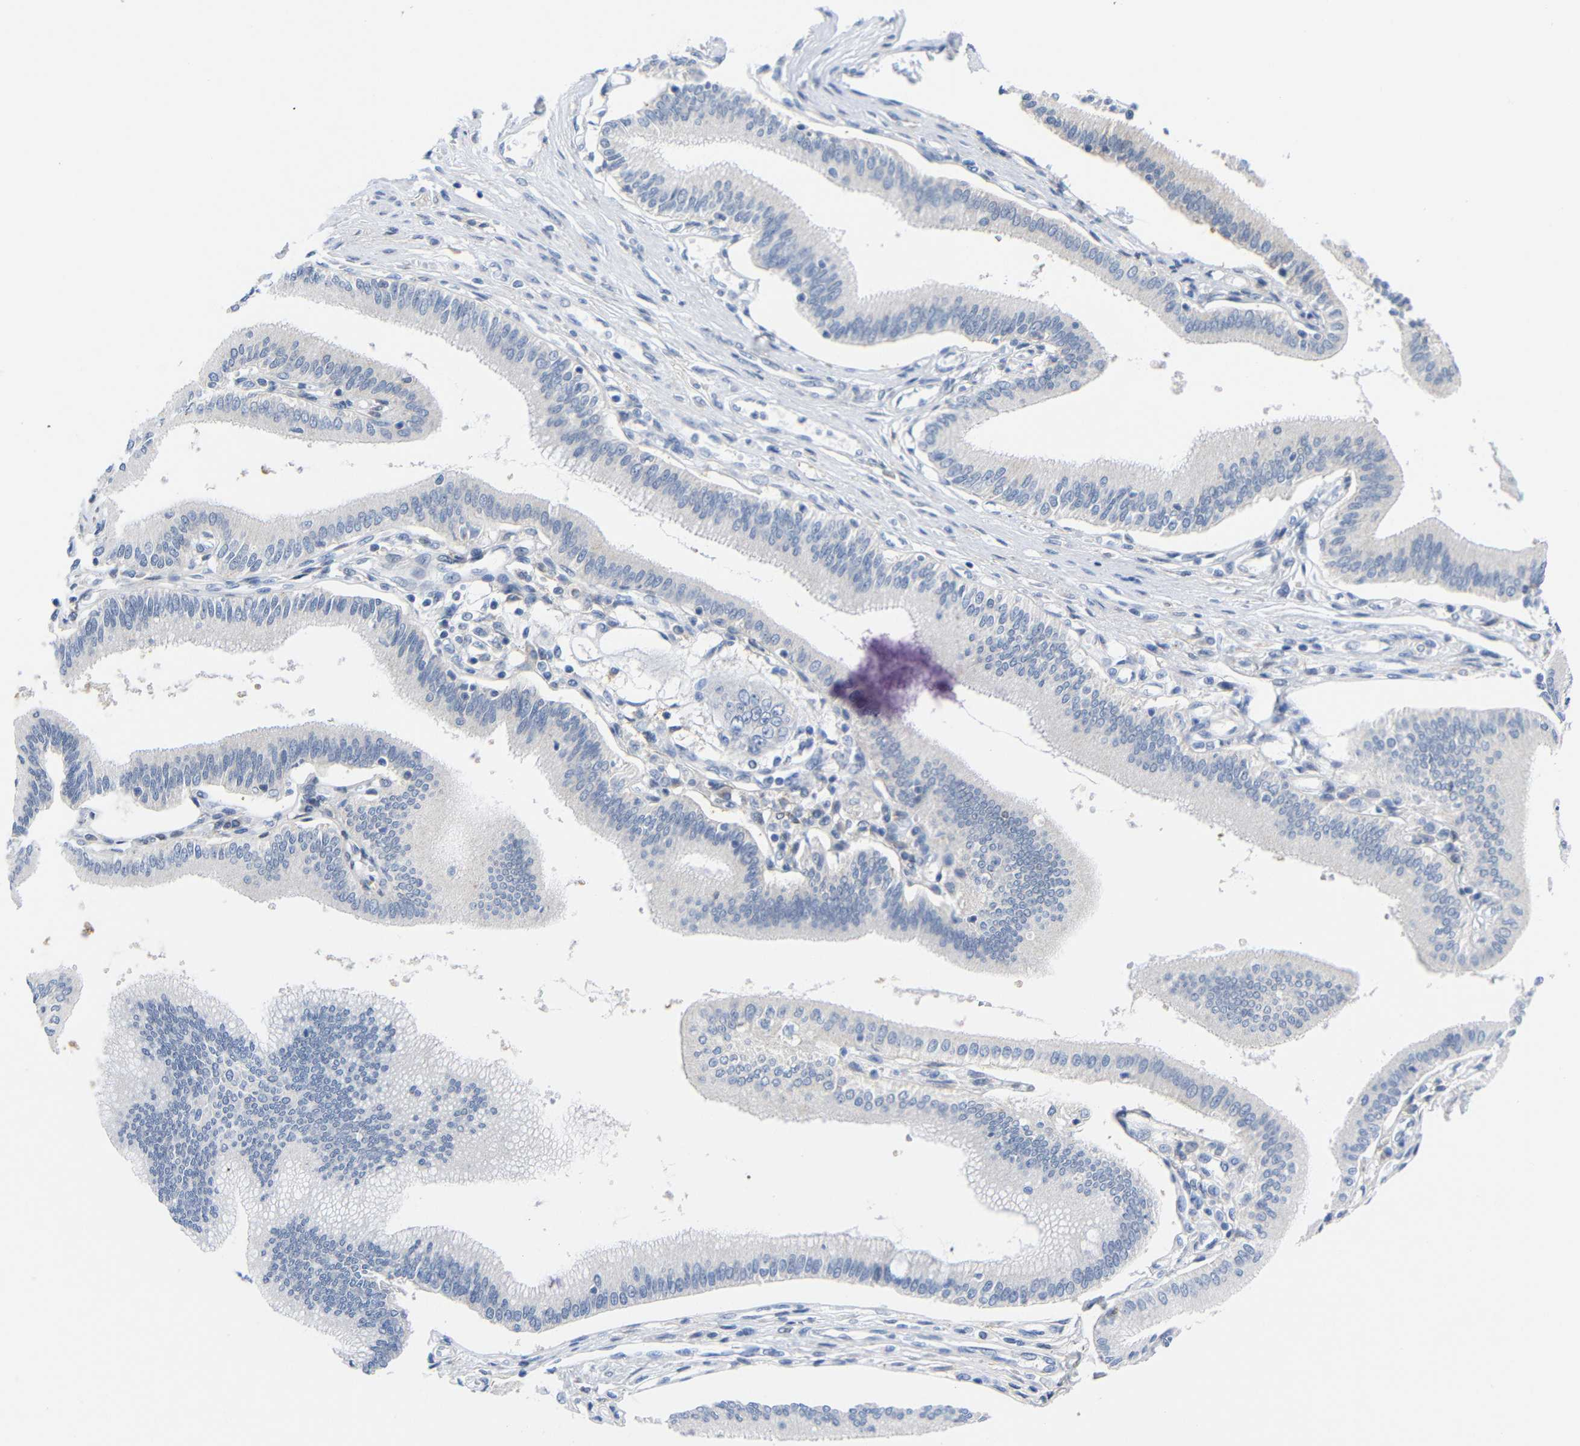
{"staining": {"intensity": "negative", "quantity": "none", "location": "none"}, "tissue": "pancreatic cancer", "cell_type": "Tumor cells", "image_type": "cancer", "snomed": [{"axis": "morphology", "description": "Adenocarcinoma, NOS"}, {"axis": "topography", "description": "Pancreas"}], "caption": "The IHC micrograph has no significant expression in tumor cells of adenocarcinoma (pancreatic) tissue.", "gene": "PEBP1", "patient": {"sex": "male", "age": 56}}